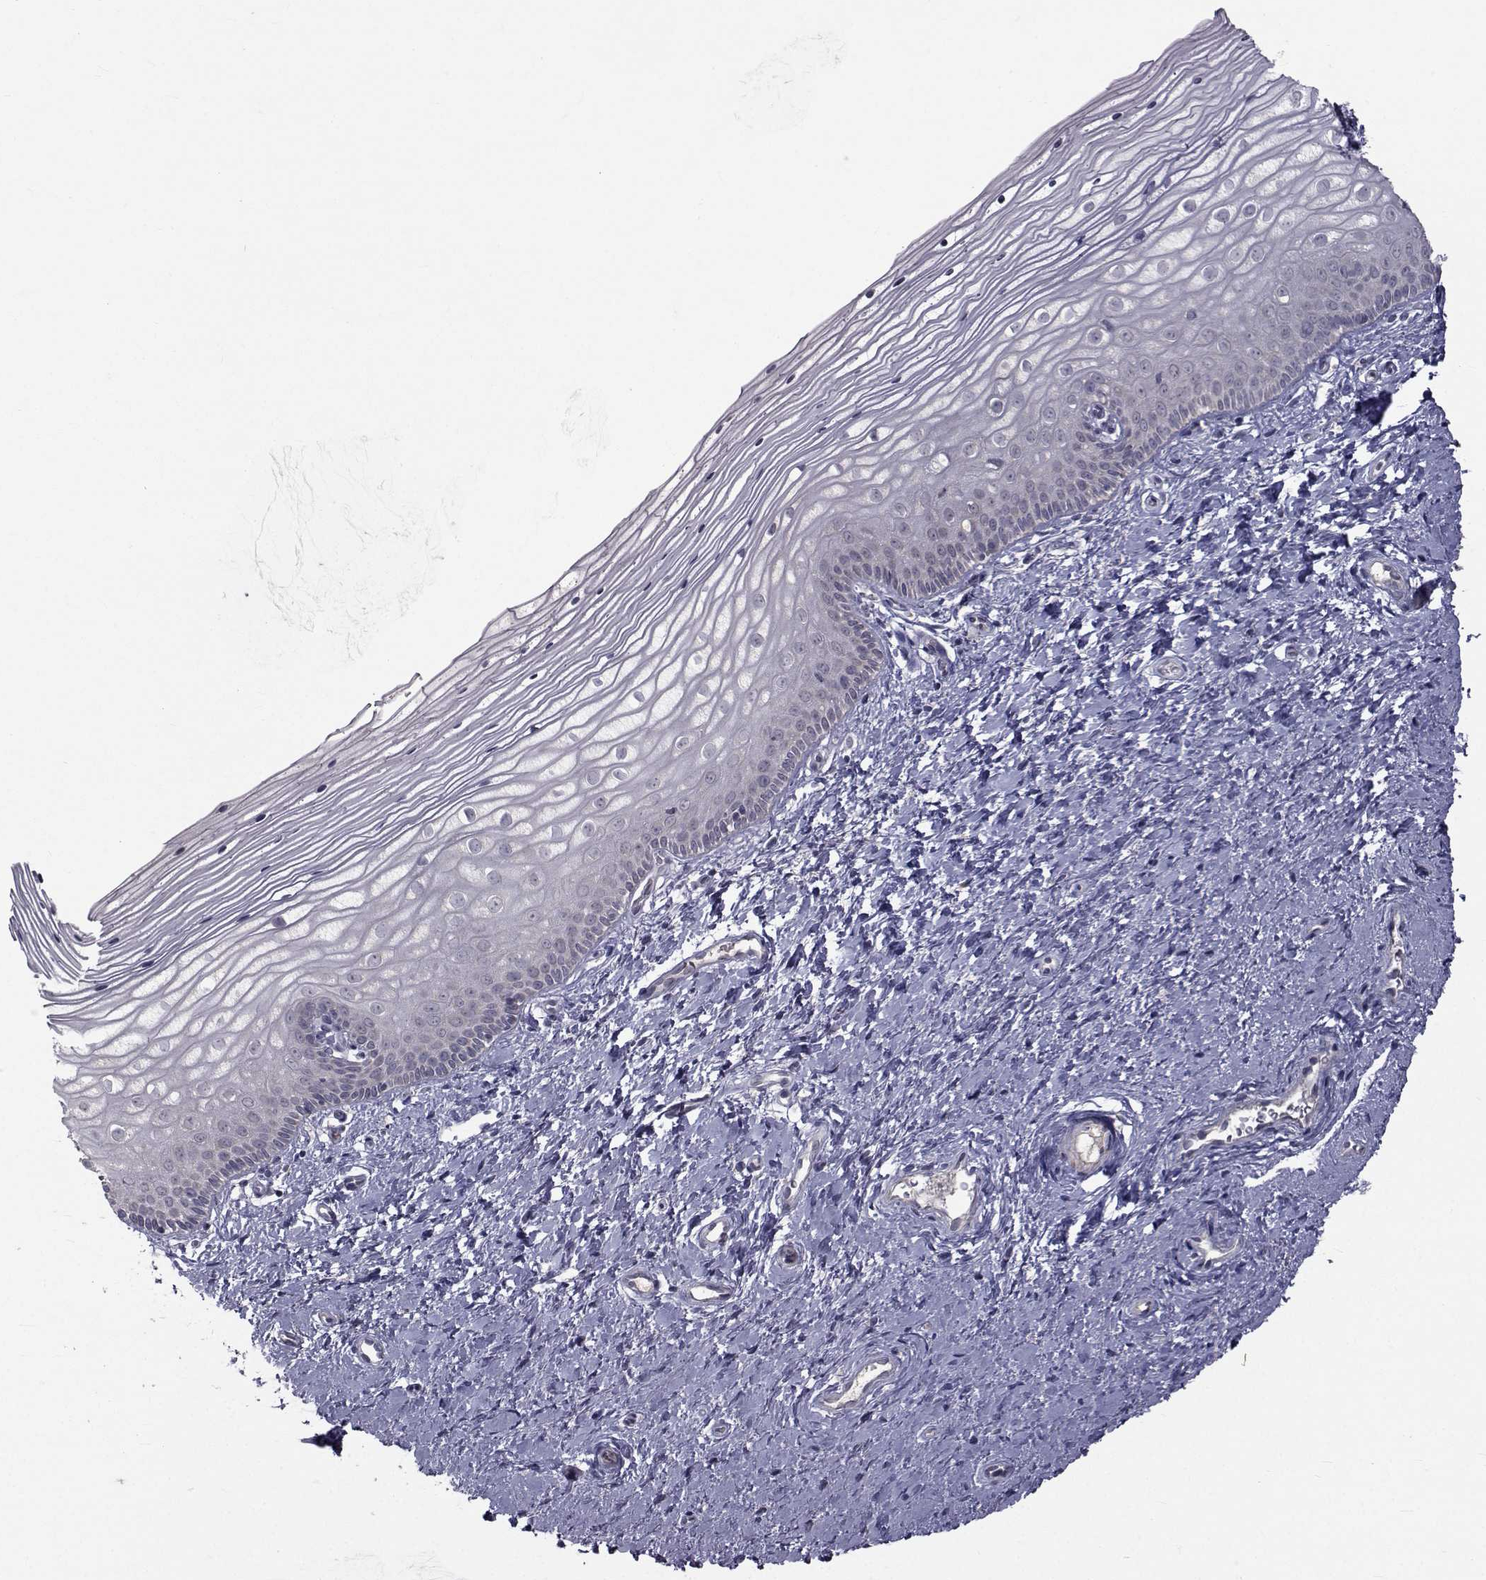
{"staining": {"intensity": "negative", "quantity": "none", "location": "none"}, "tissue": "vagina", "cell_type": "Squamous epithelial cells", "image_type": "normal", "snomed": [{"axis": "morphology", "description": "Normal tissue, NOS"}, {"axis": "topography", "description": "Vagina"}], "caption": "IHC image of benign human vagina stained for a protein (brown), which exhibits no positivity in squamous epithelial cells.", "gene": "FDXR", "patient": {"sex": "female", "age": 39}}